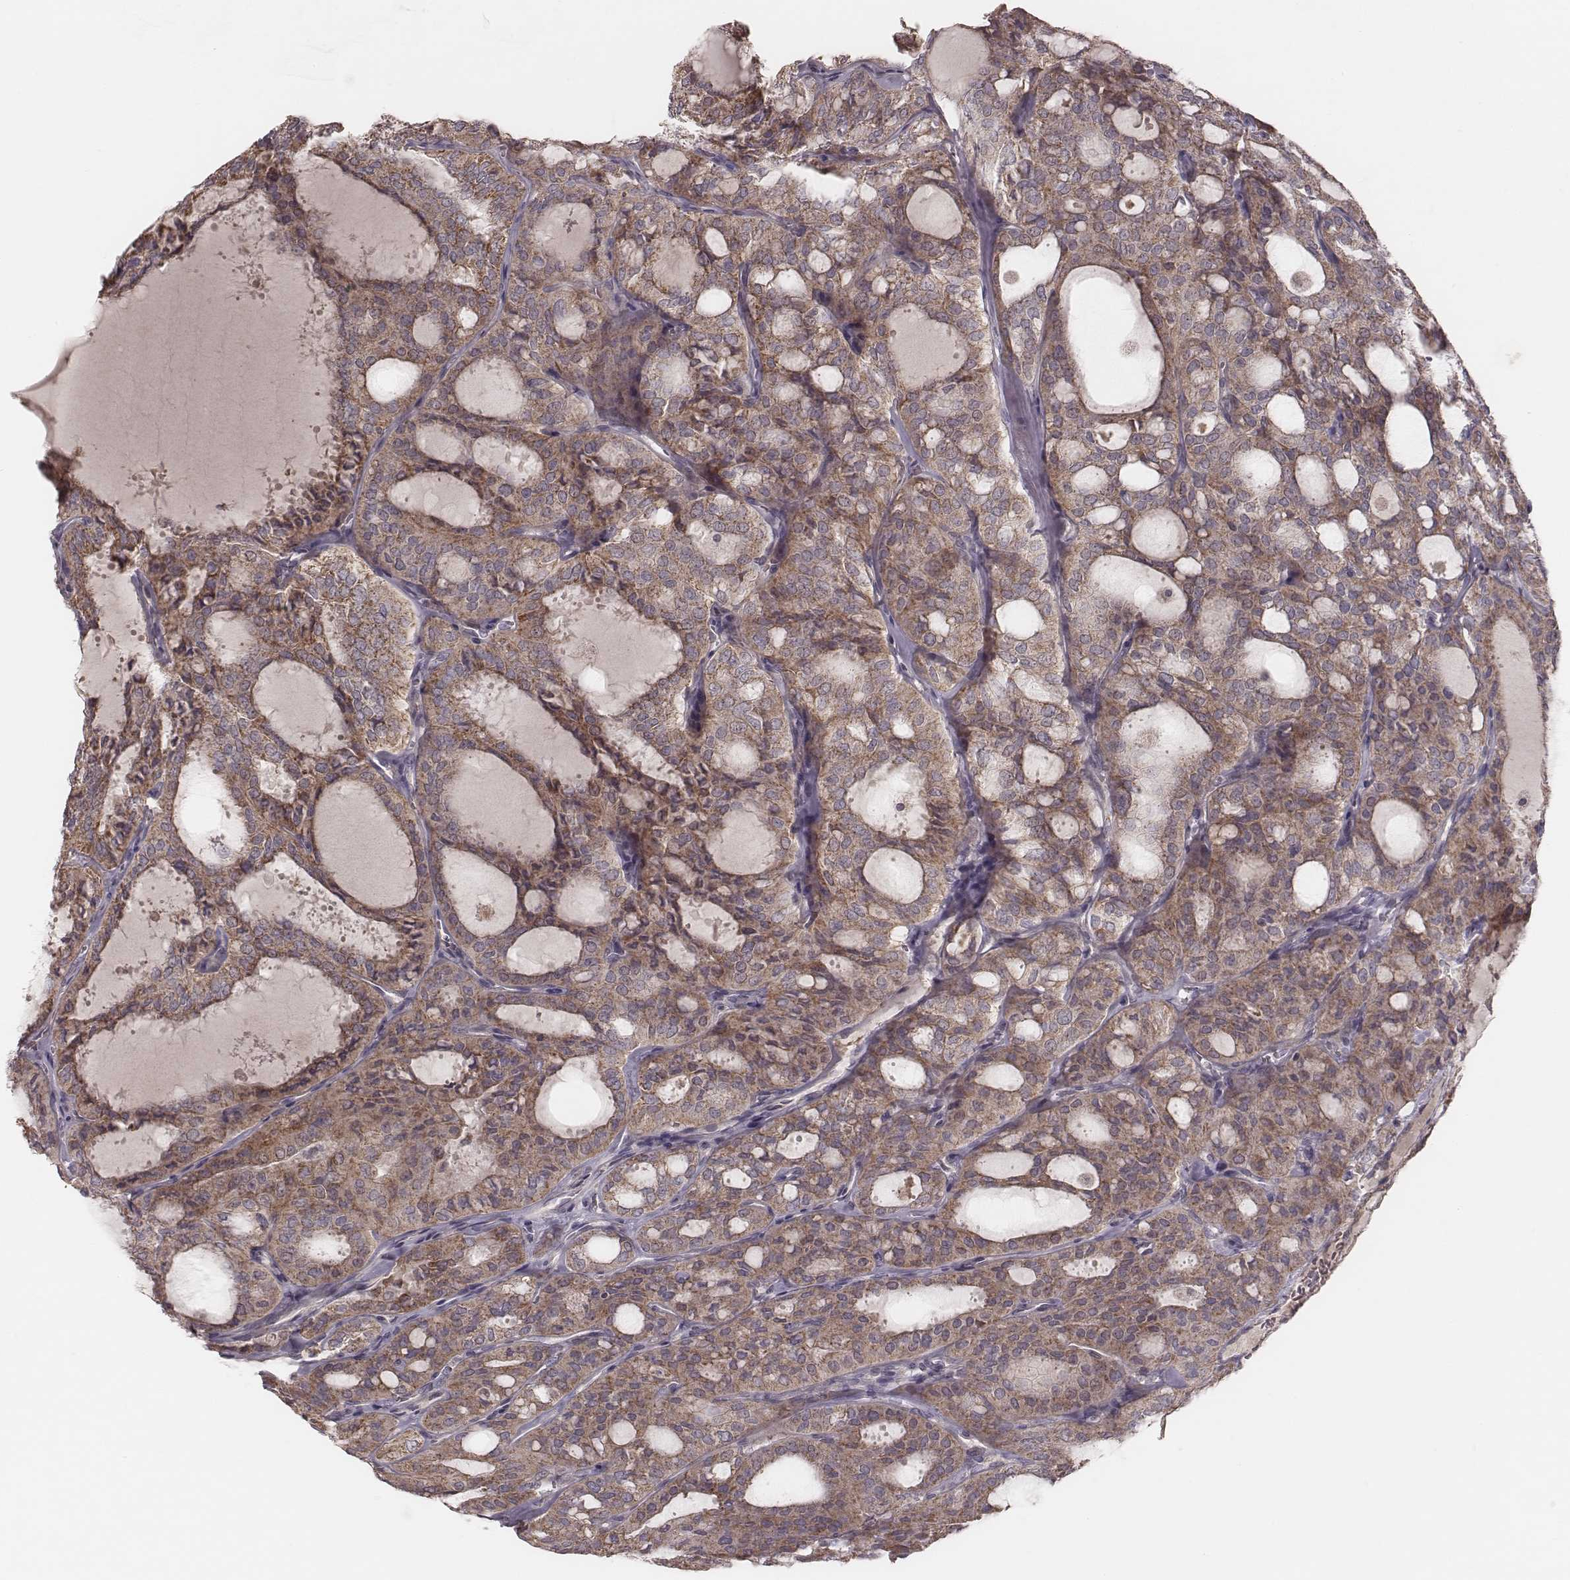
{"staining": {"intensity": "moderate", "quantity": ">75%", "location": "cytoplasmic/membranous"}, "tissue": "thyroid cancer", "cell_type": "Tumor cells", "image_type": "cancer", "snomed": [{"axis": "morphology", "description": "Follicular adenoma carcinoma, NOS"}, {"axis": "topography", "description": "Thyroid gland"}], "caption": "The photomicrograph demonstrates immunohistochemical staining of thyroid cancer (follicular adenoma carcinoma). There is moderate cytoplasmic/membranous expression is identified in about >75% of tumor cells.", "gene": "MRPS27", "patient": {"sex": "male", "age": 75}}